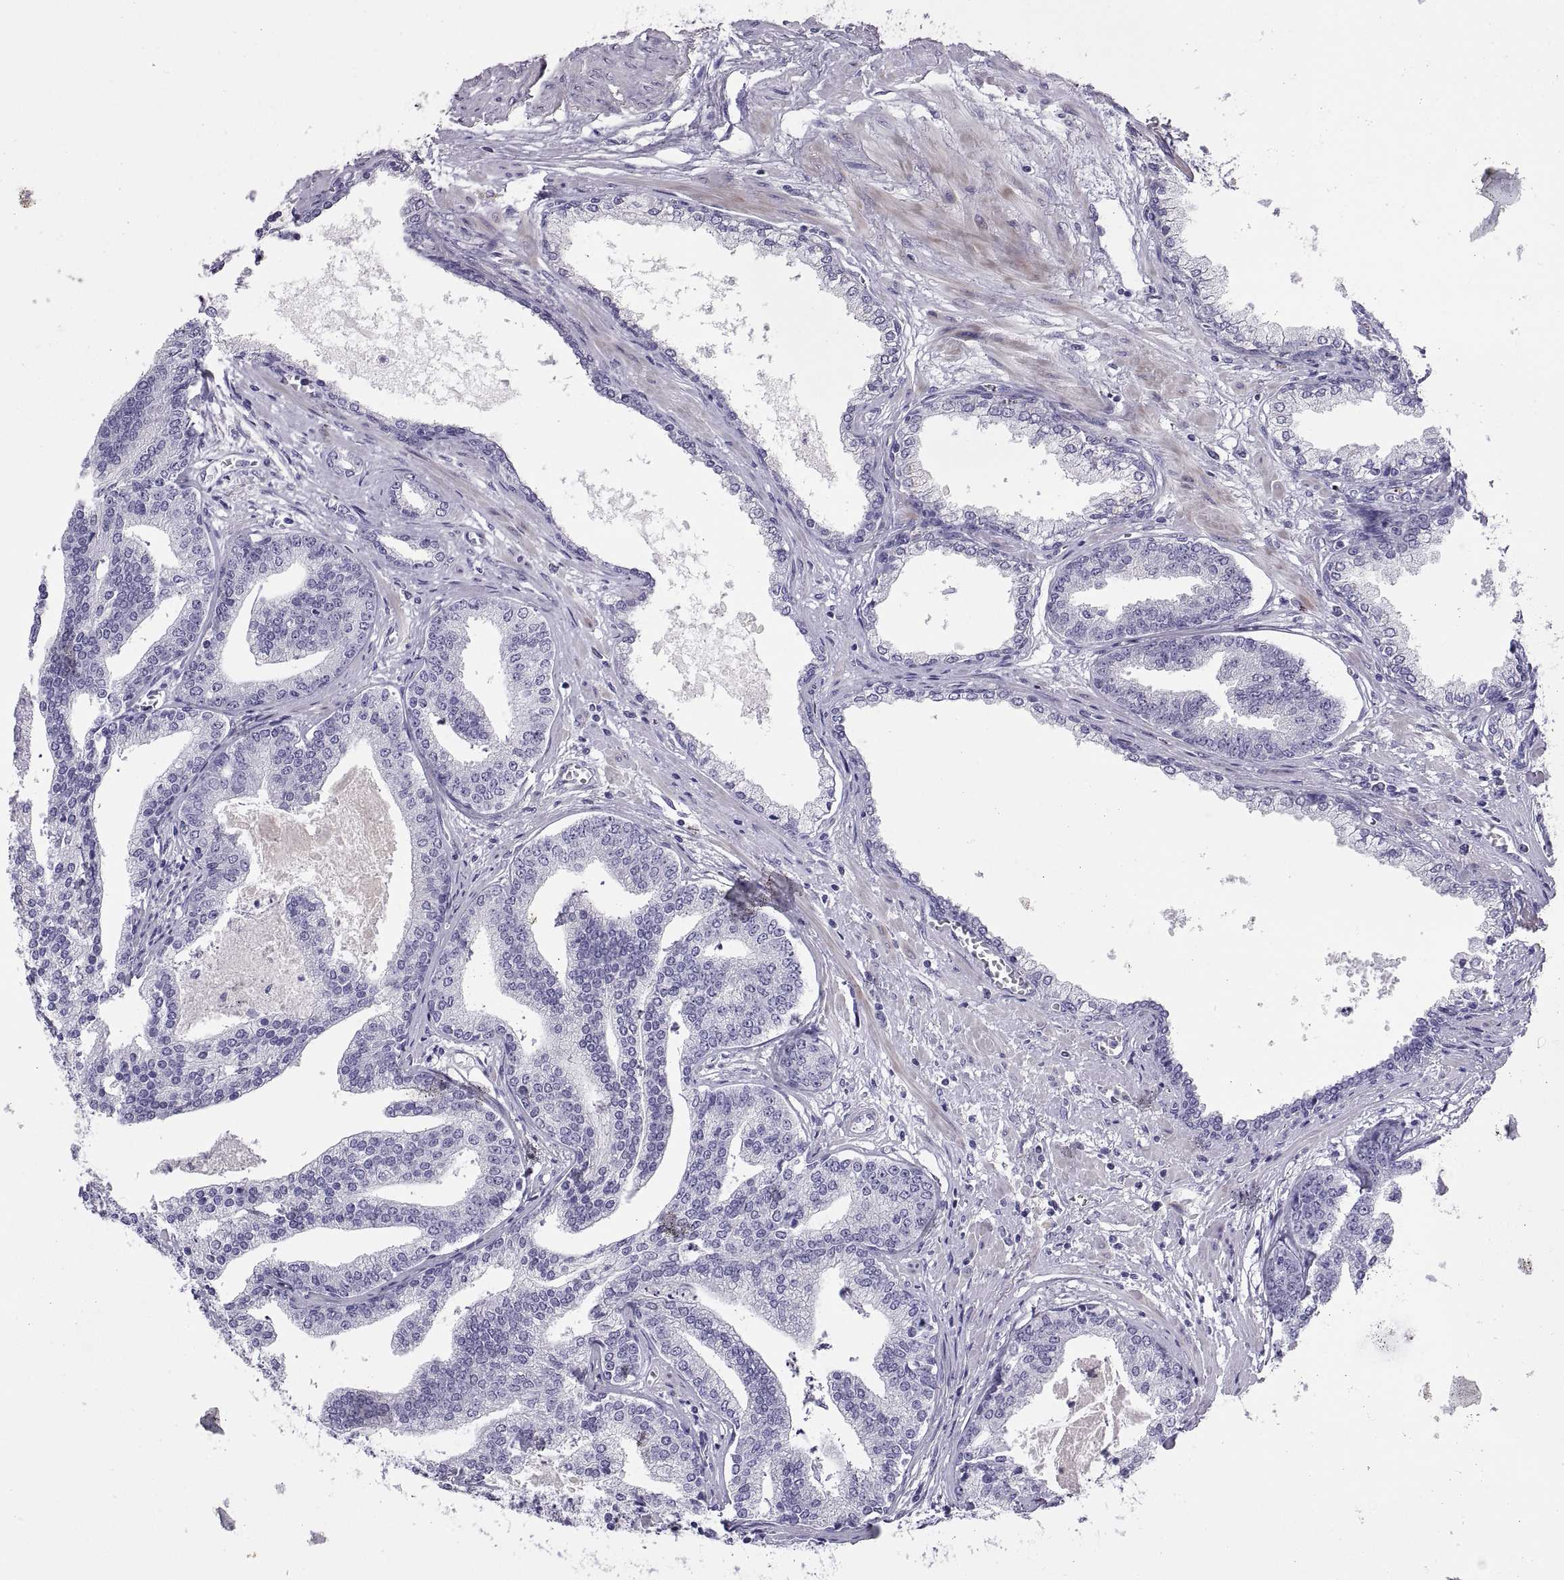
{"staining": {"intensity": "negative", "quantity": "none", "location": "none"}, "tissue": "prostate cancer", "cell_type": "Tumor cells", "image_type": "cancer", "snomed": [{"axis": "morphology", "description": "Adenocarcinoma, NOS"}, {"axis": "topography", "description": "Prostate"}], "caption": "The photomicrograph reveals no significant expression in tumor cells of adenocarcinoma (prostate).", "gene": "RGS20", "patient": {"sex": "male", "age": 64}}